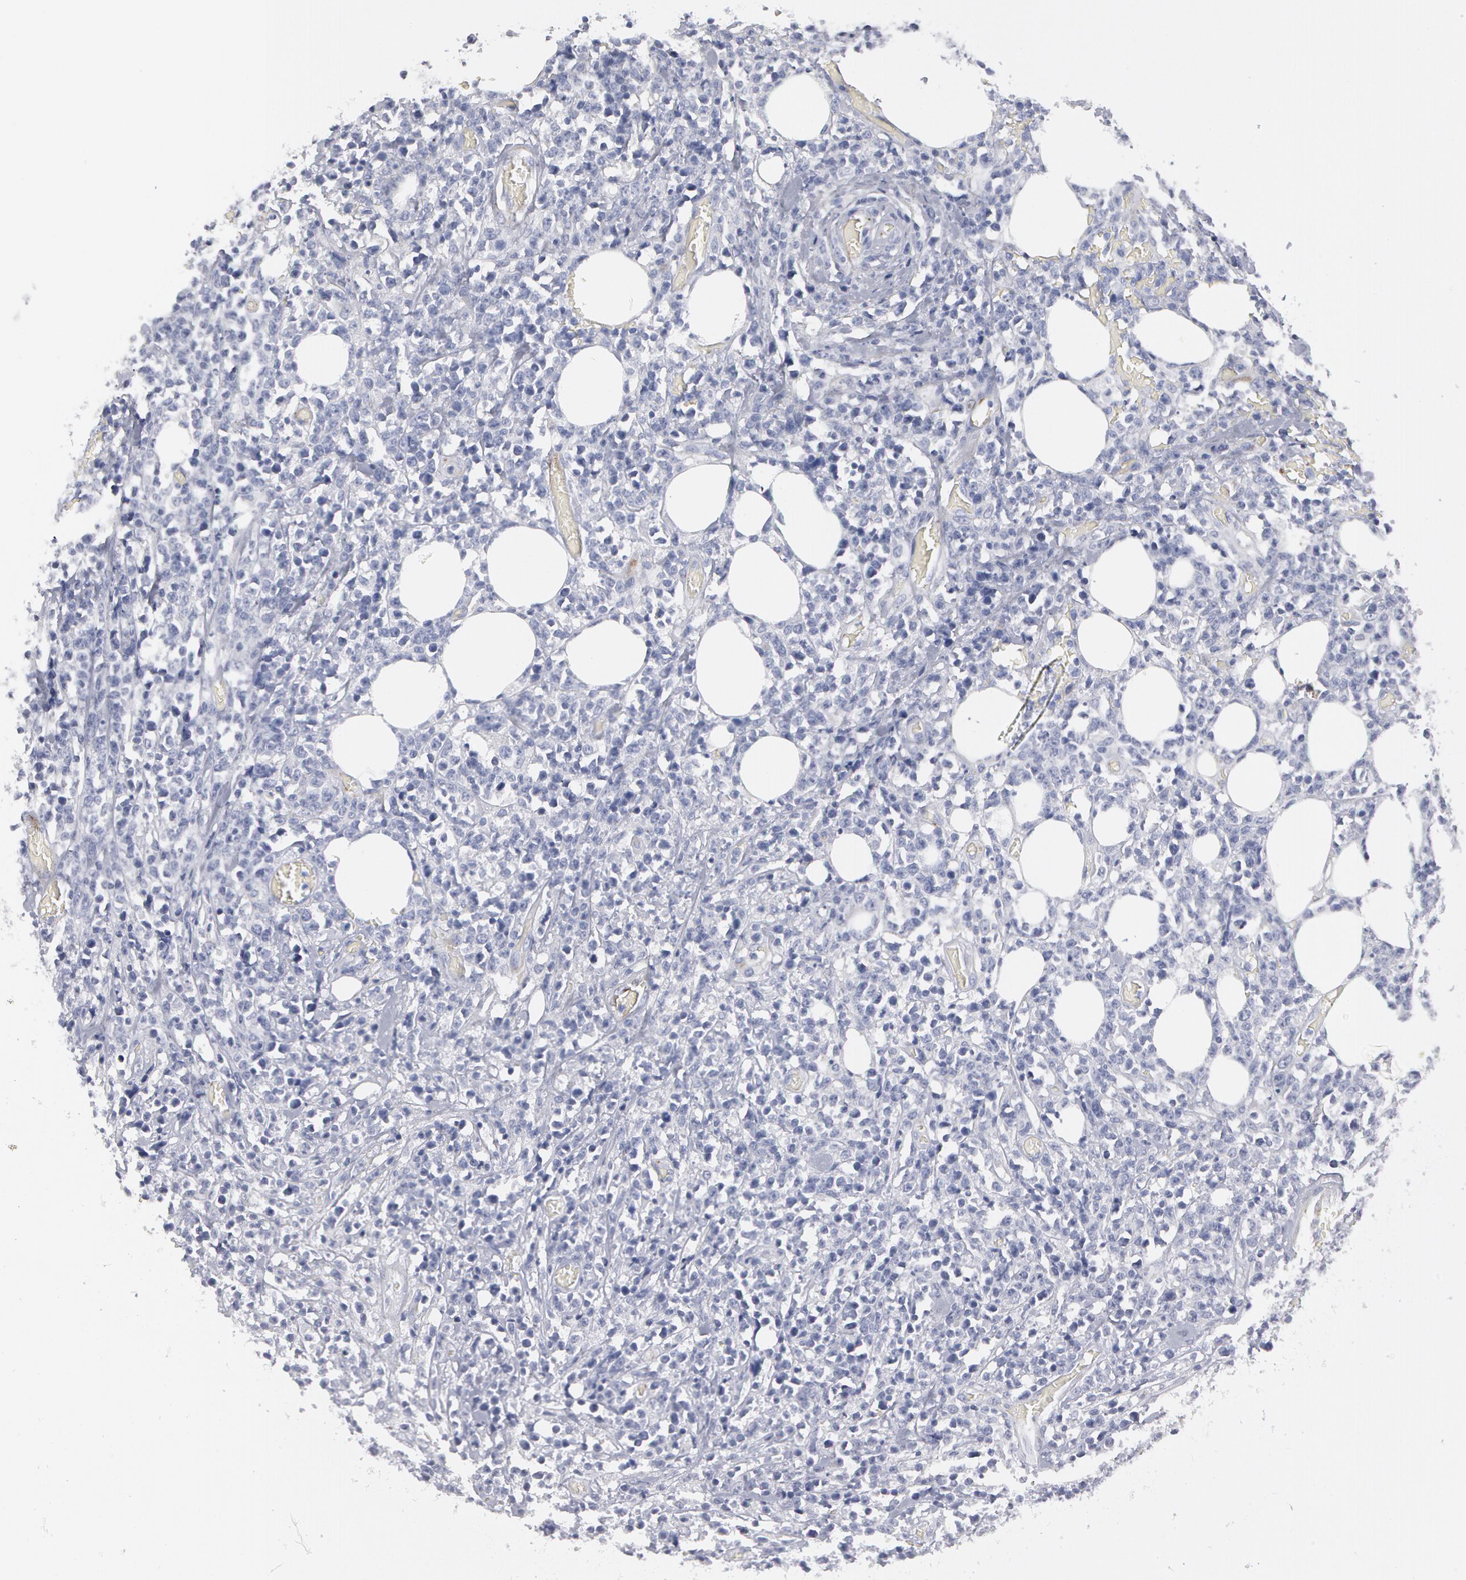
{"staining": {"intensity": "negative", "quantity": "none", "location": "none"}, "tissue": "lymphoma", "cell_type": "Tumor cells", "image_type": "cancer", "snomed": [{"axis": "morphology", "description": "Malignant lymphoma, non-Hodgkin's type, High grade"}, {"axis": "topography", "description": "Colon"}], "caption": "An immunohistochemistry image of malignant lymphoma, non-Hodgkin's type (high-grade) is shown. There is no staining in tumor cells of malignant lymphoma, non-Hodgkin's type (high-grade).", "gene": "SMC1B", "patient": {"sex": "male", "age": 82}}